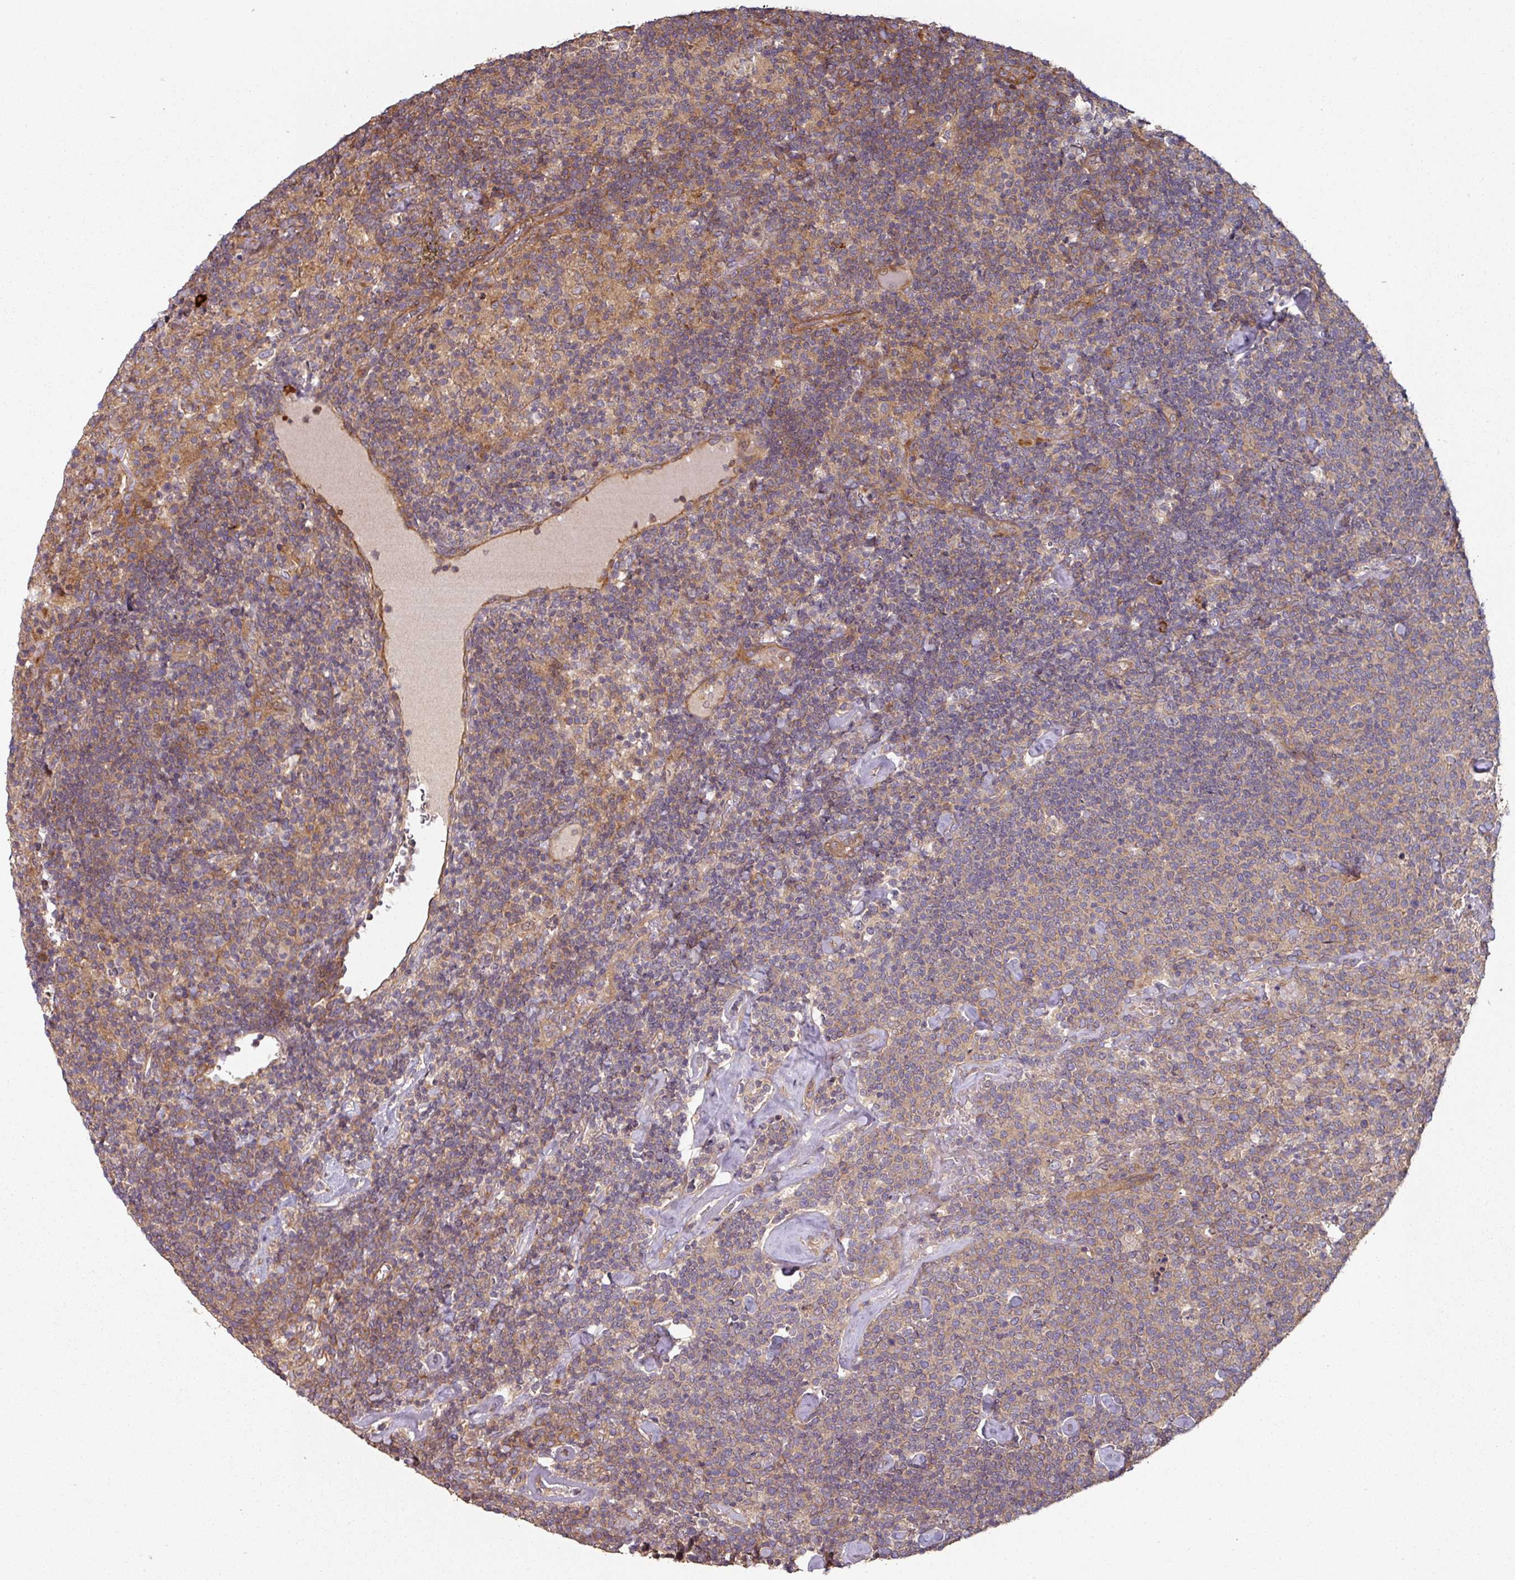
{"staining": {"intensity": "weak", "quantity": "25%-75%", "location": "cytoplasmic/membranous"}, "tissue": "lymphoma", "cell_type": "Tumor cells", "image_type": "cancer", "snomed": [{"axis": "morphology", "description": "Malignant lymphoma, non-Hodgkin's type, High grade"}, {"axis": "topography", "description": "Lymph node"}], "caption": "Immunohistochemistry (IHC) image of malignant lymphoma, non-Hodgkin's type (high-grade) stained for a protein (brown), which exhibits low levels of weak cytoplasmic/membranous expression in about 25%-75% of tumor cells.", "gene": "SIK1", "patient": {"sex": "male", "age": 61}}